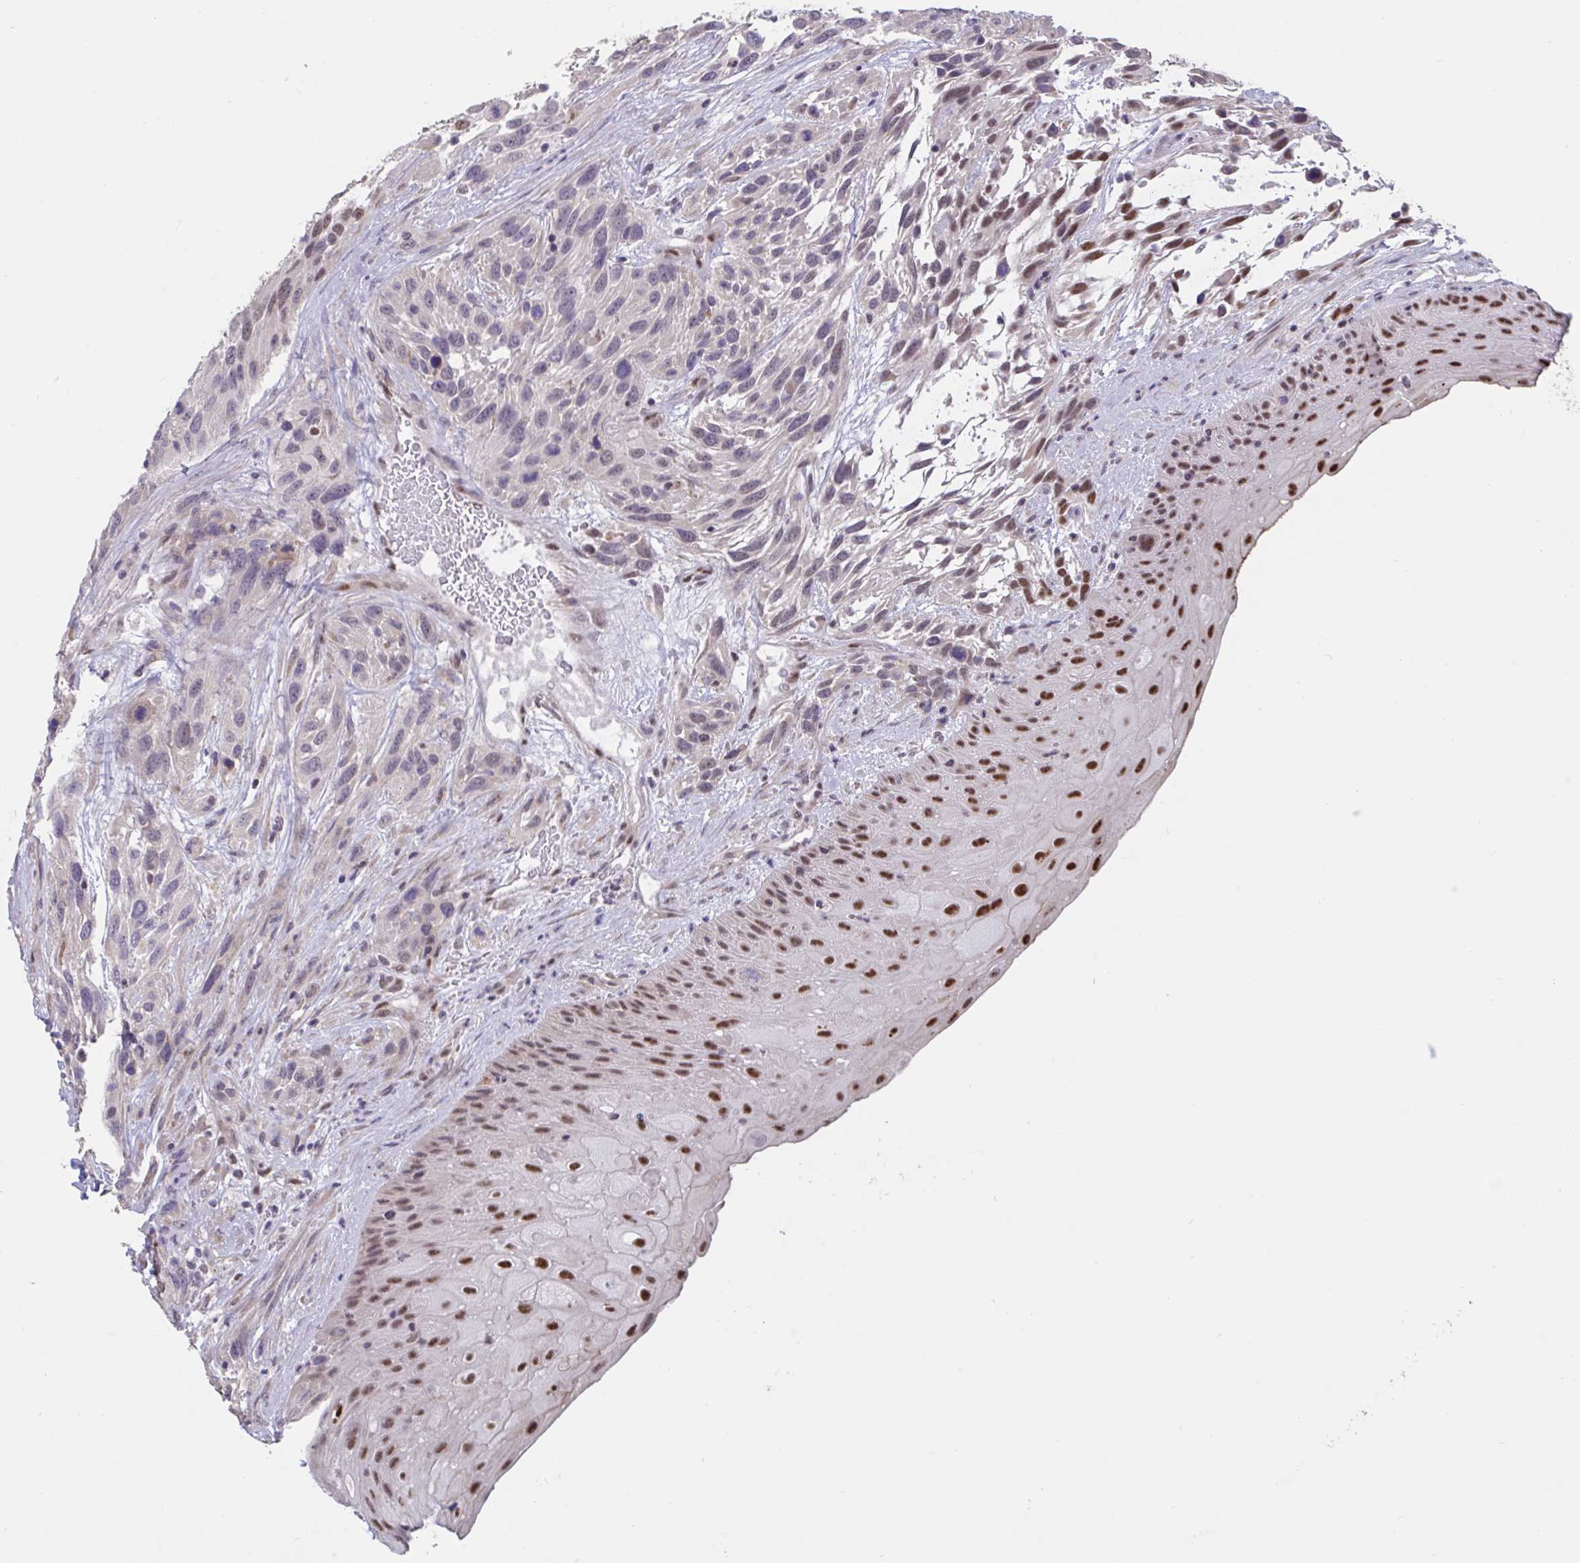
{"staining": {"intensity": "moderate", "quantity": "25%-75%", "location": "nuclear"}, "tissue": "urothelial cancer", "cell_type": "Tumor cells", "image_type": "cancer", "snomed": [{"axis": "morphology", "description": "Urothelial carcinoma, High grade"}, {"axis": "topography", "description": "Urinary bladder"}], "caption": "This histopathology image exhibits IHC staining of human high-grade urothelial carcinoma, with medium moderate nuclear positivity in about 25%-75% of tumor cells.", "gene": "DDX39A", "patient": {"sex": "female", "age": 70}}